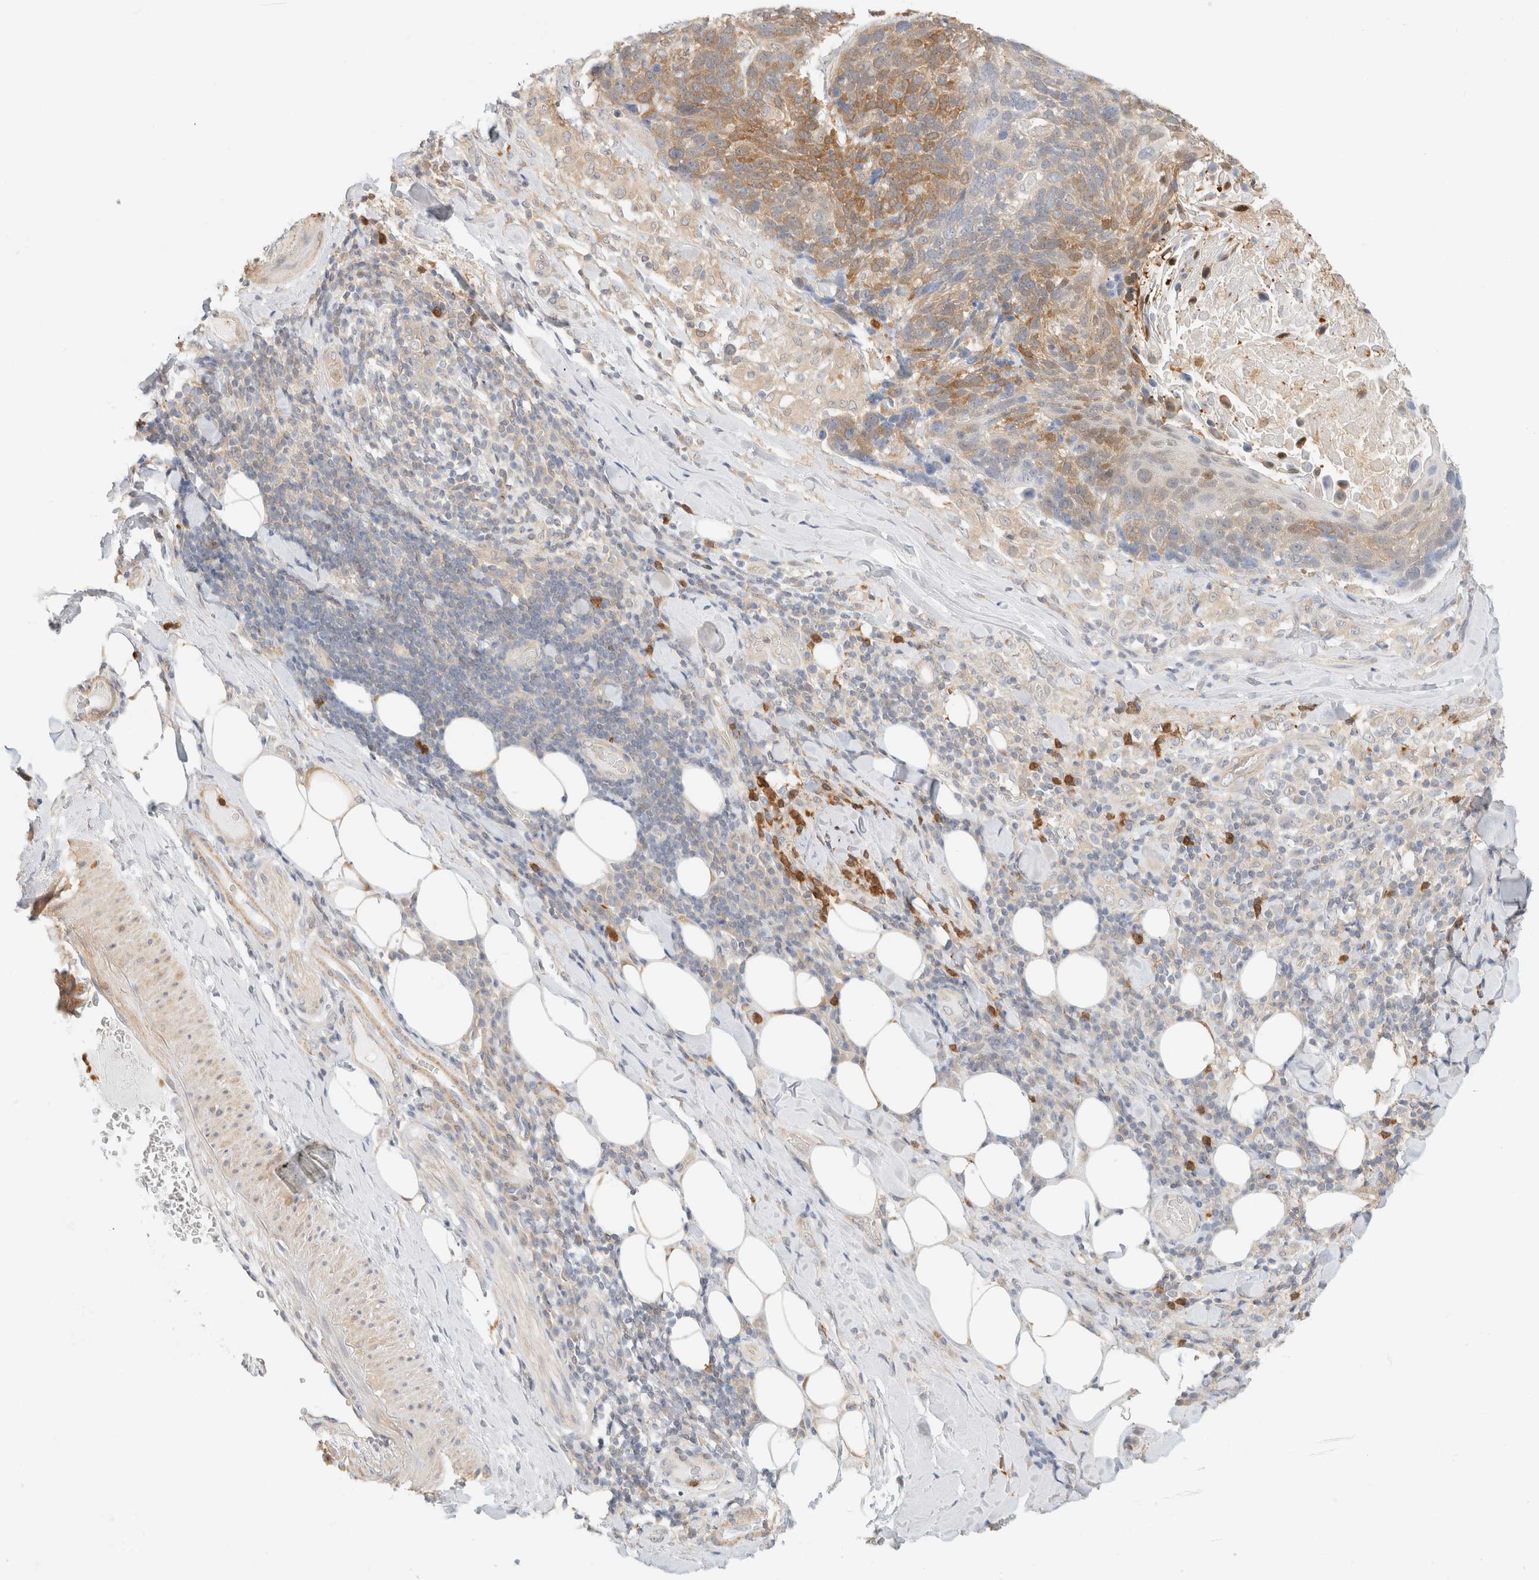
{"staining": {"intensity": "moderate", "quantity": "<25%", "location": "cytoplasmic/membranous"}, "tissue": "lung cancer", "cell_type": "Tumor cells", "image_type": "cancer", "snomed": [{"axis": "morphology", "description": "Squamous cell carcinoma, NOS"}, {"axis": "topography", "description": "Lung"}], "caption": "An IHC photomicrograph of tumor tissue is shown. Protein staining in brown highlights moderate cytoplasmic/membranous positivity in lung cancer within tumor cells.", "gene": "GPI", "patient": {"sex": "male", "age": 66}}